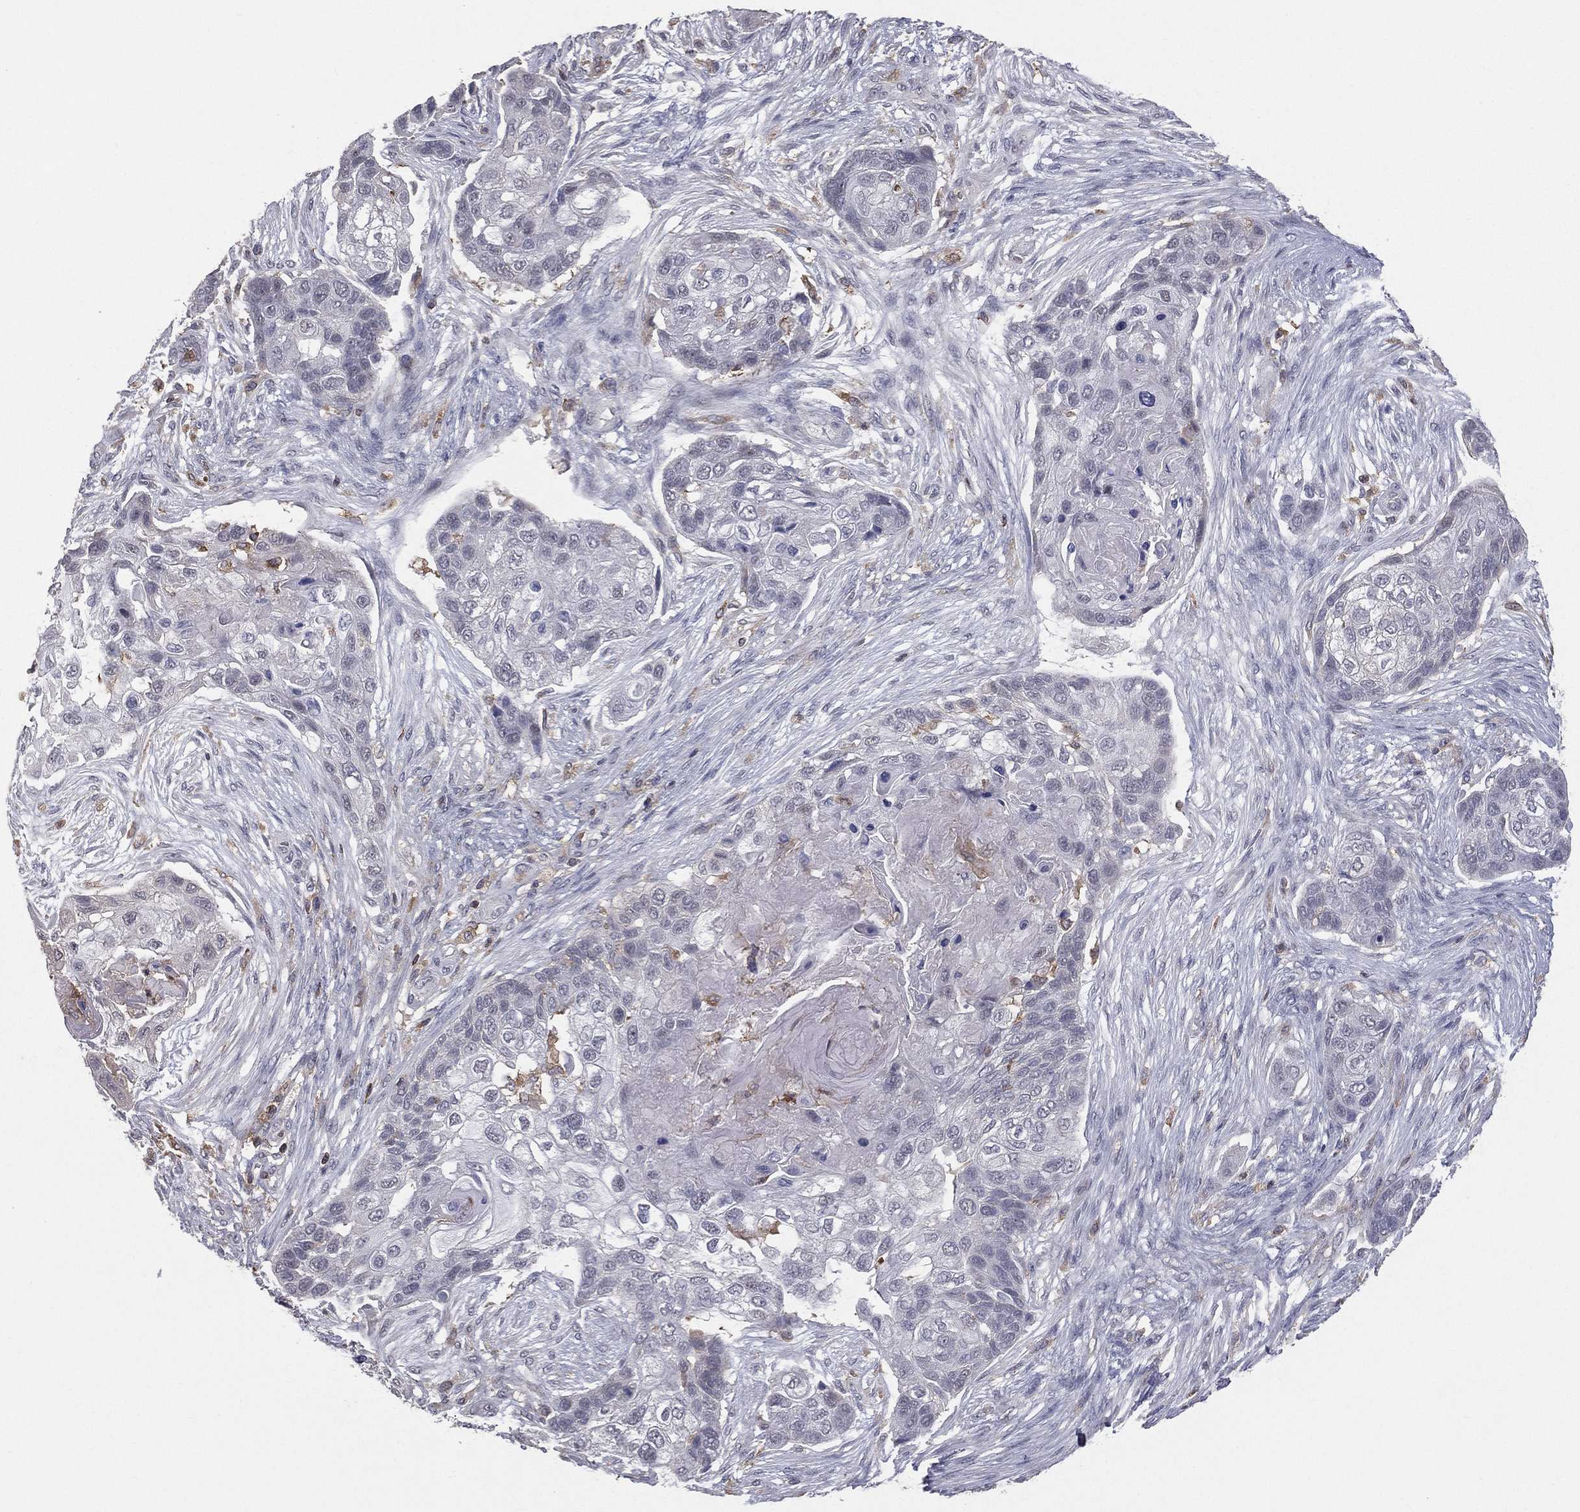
{"staining": {"intensity": "negative", "quantity": "none", "location": "none"}, "tissue": "lung cancer", "cell_type": "Tumor cells", "image_type": "cancer", "snomed": [{"axis": "morphology", "description": "Squamous cell carcinoma, NOS"}, {"axis": "topography", "description": "Lung"}], "caption": "The micrograph demonstrates no significant staining in tumor cells of squamous cell carcinoma (lung).", "gene": "PSTPIP1", "patient": {"sex": "male", "age": 69}}